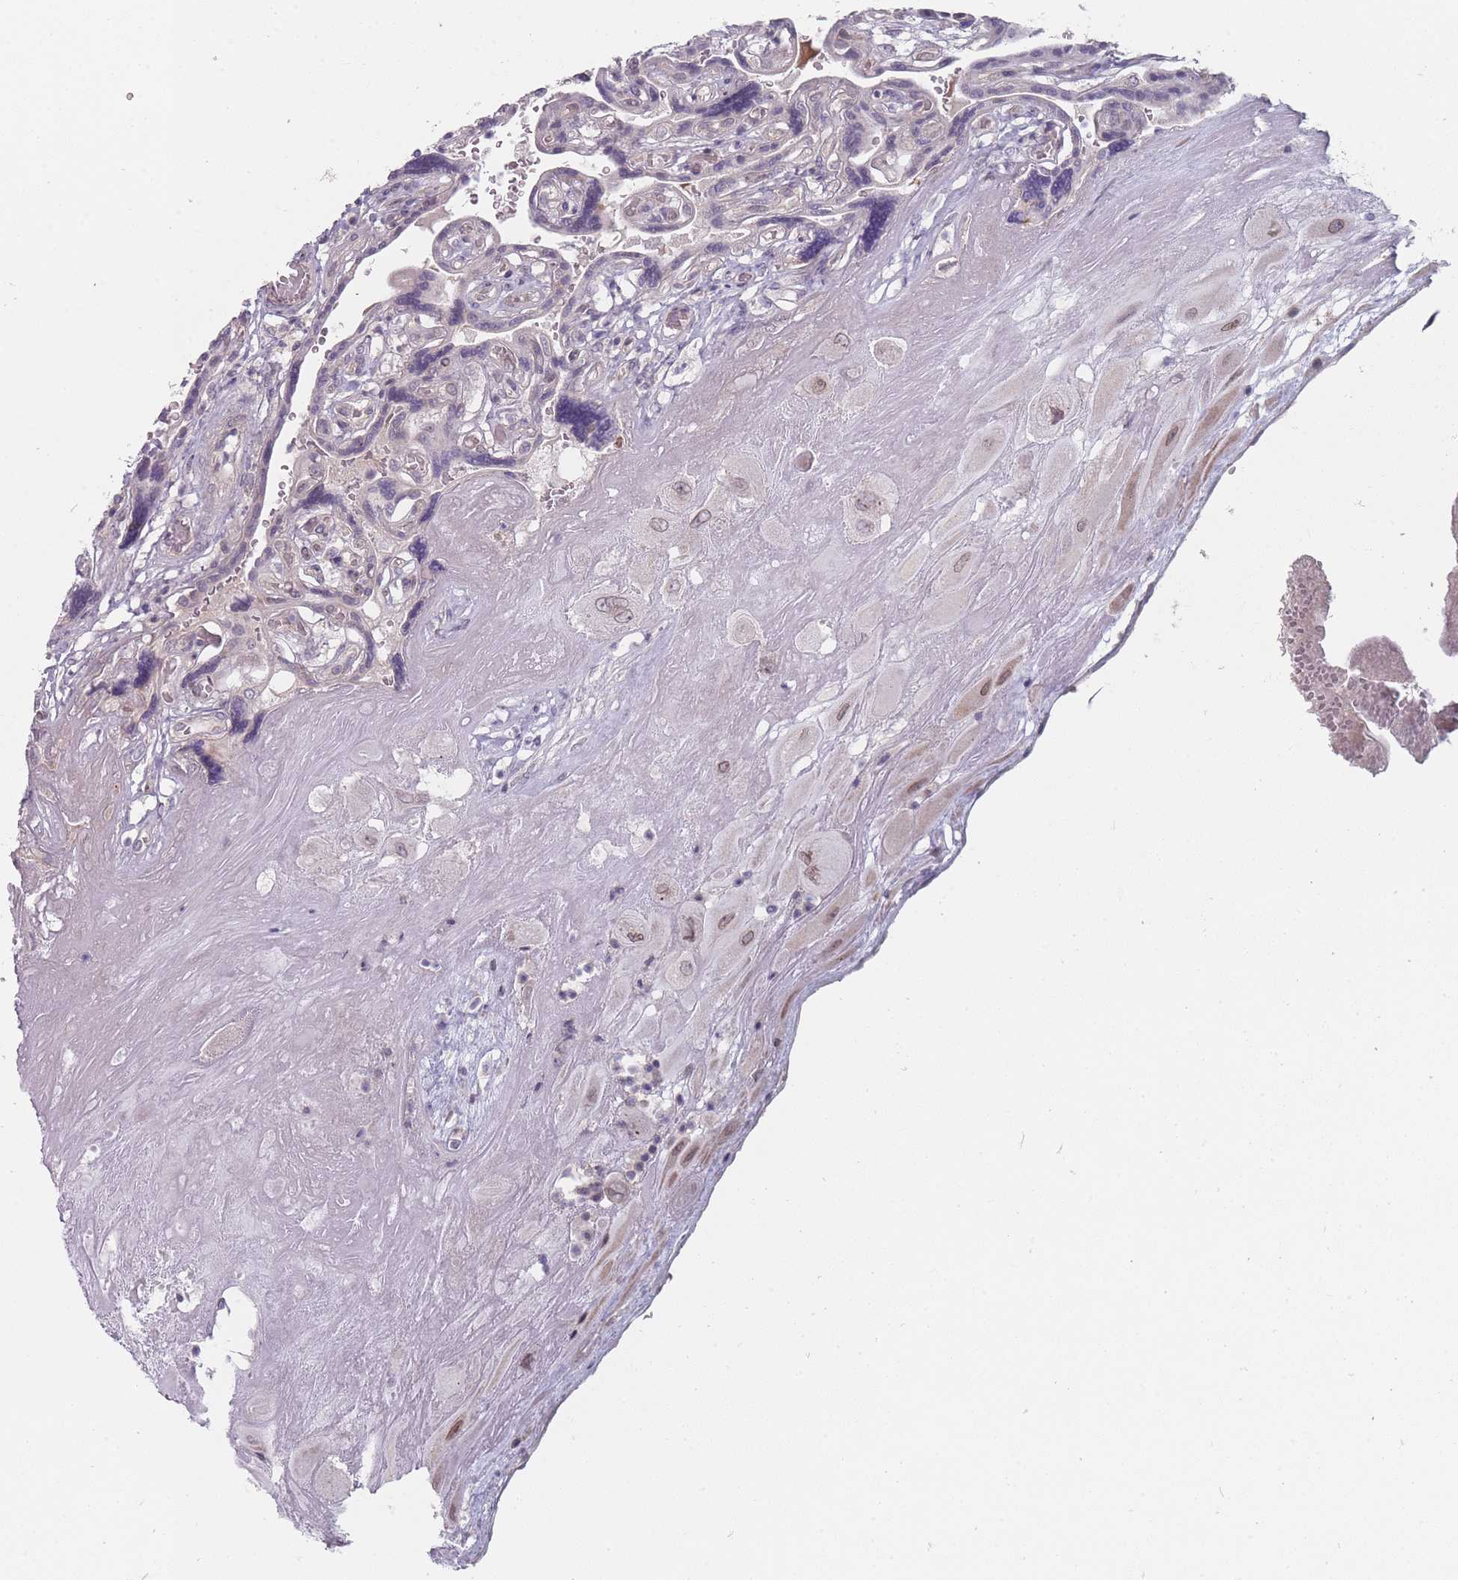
{"staining": {"intensity": "weak", "quantity": "25%-75%", "location": "nuclear"}, "tissue": "placenta", "cell_type": "Decidual cells", "image_type": "normal", "snomed": [{"axis": "morphology", "description": "Normal tissue, NOS"}, {"axis": "topography", "description": "Placenta"}], "caption": "A low amount of weak nuclear positivity is identified in about 25%-75% of decidual cells in benign placenta.", "gene": "PCDH12", "patient": {"sex": "female", "age": 32}}